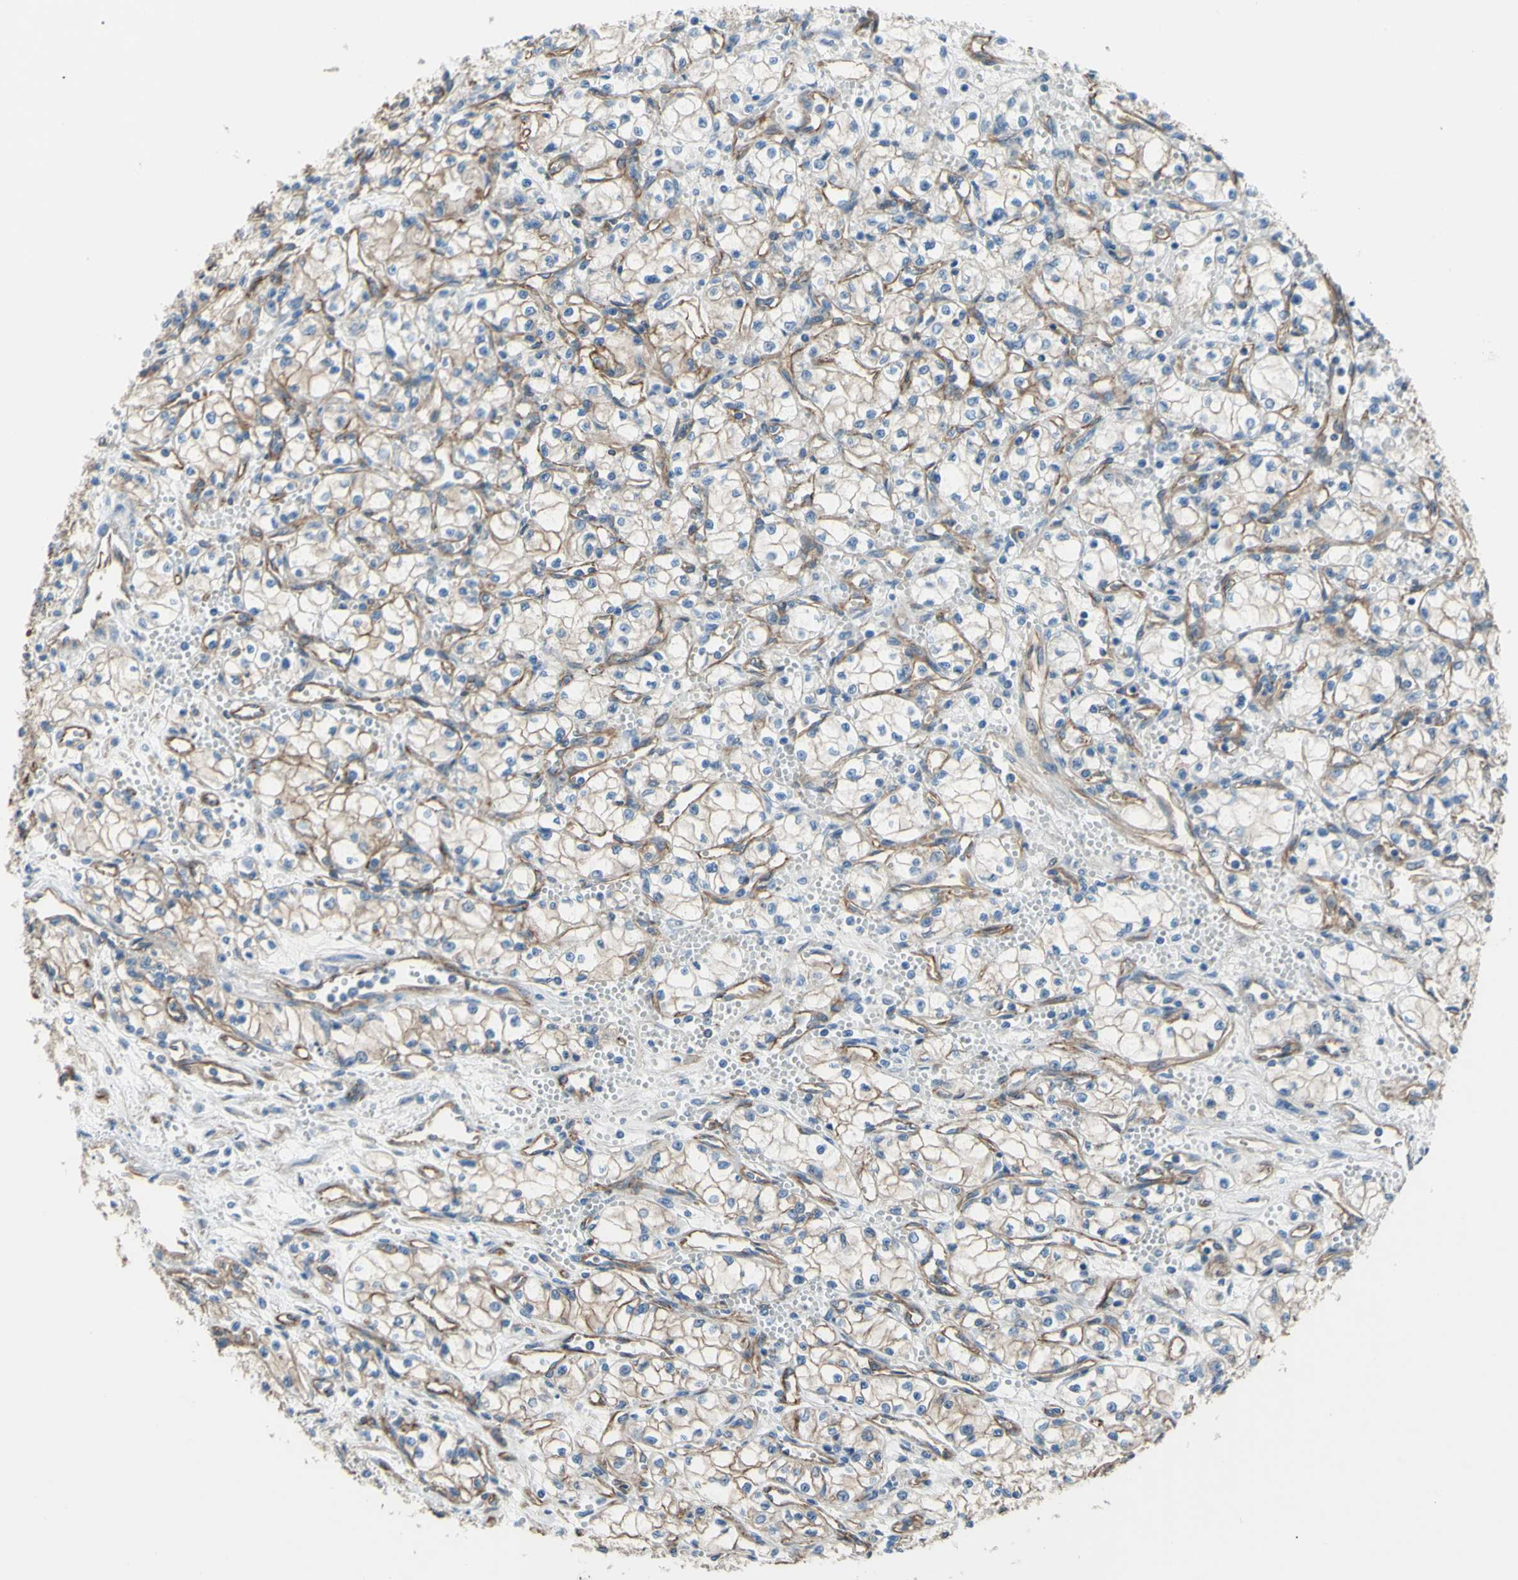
{"staining": {"intensity": "moderate", "quantity": ">75%", "location": "cytoplasmic/membranous"}, "tissue": "renal cancer", "cell_type": "Tumor cells", "image_type": "cancer", "snomed": [{"axis": "morphology", "description": "Normal tissue, NOS"}, {"axis": "morphology", "description": "Adenocarcinoma, NOS"}, {"axis": "topography", "description": "Kidney"}], "caption": "Protein staining exhibits moderate cytoplasmic/membranous staining in approximately >75% of tumor cells in renal cancer. (DAB IHC, brown staining for protein, blue staining for nuclei).", "gene": "TPBG", "patient": {"sex": "male", "age": 59}}